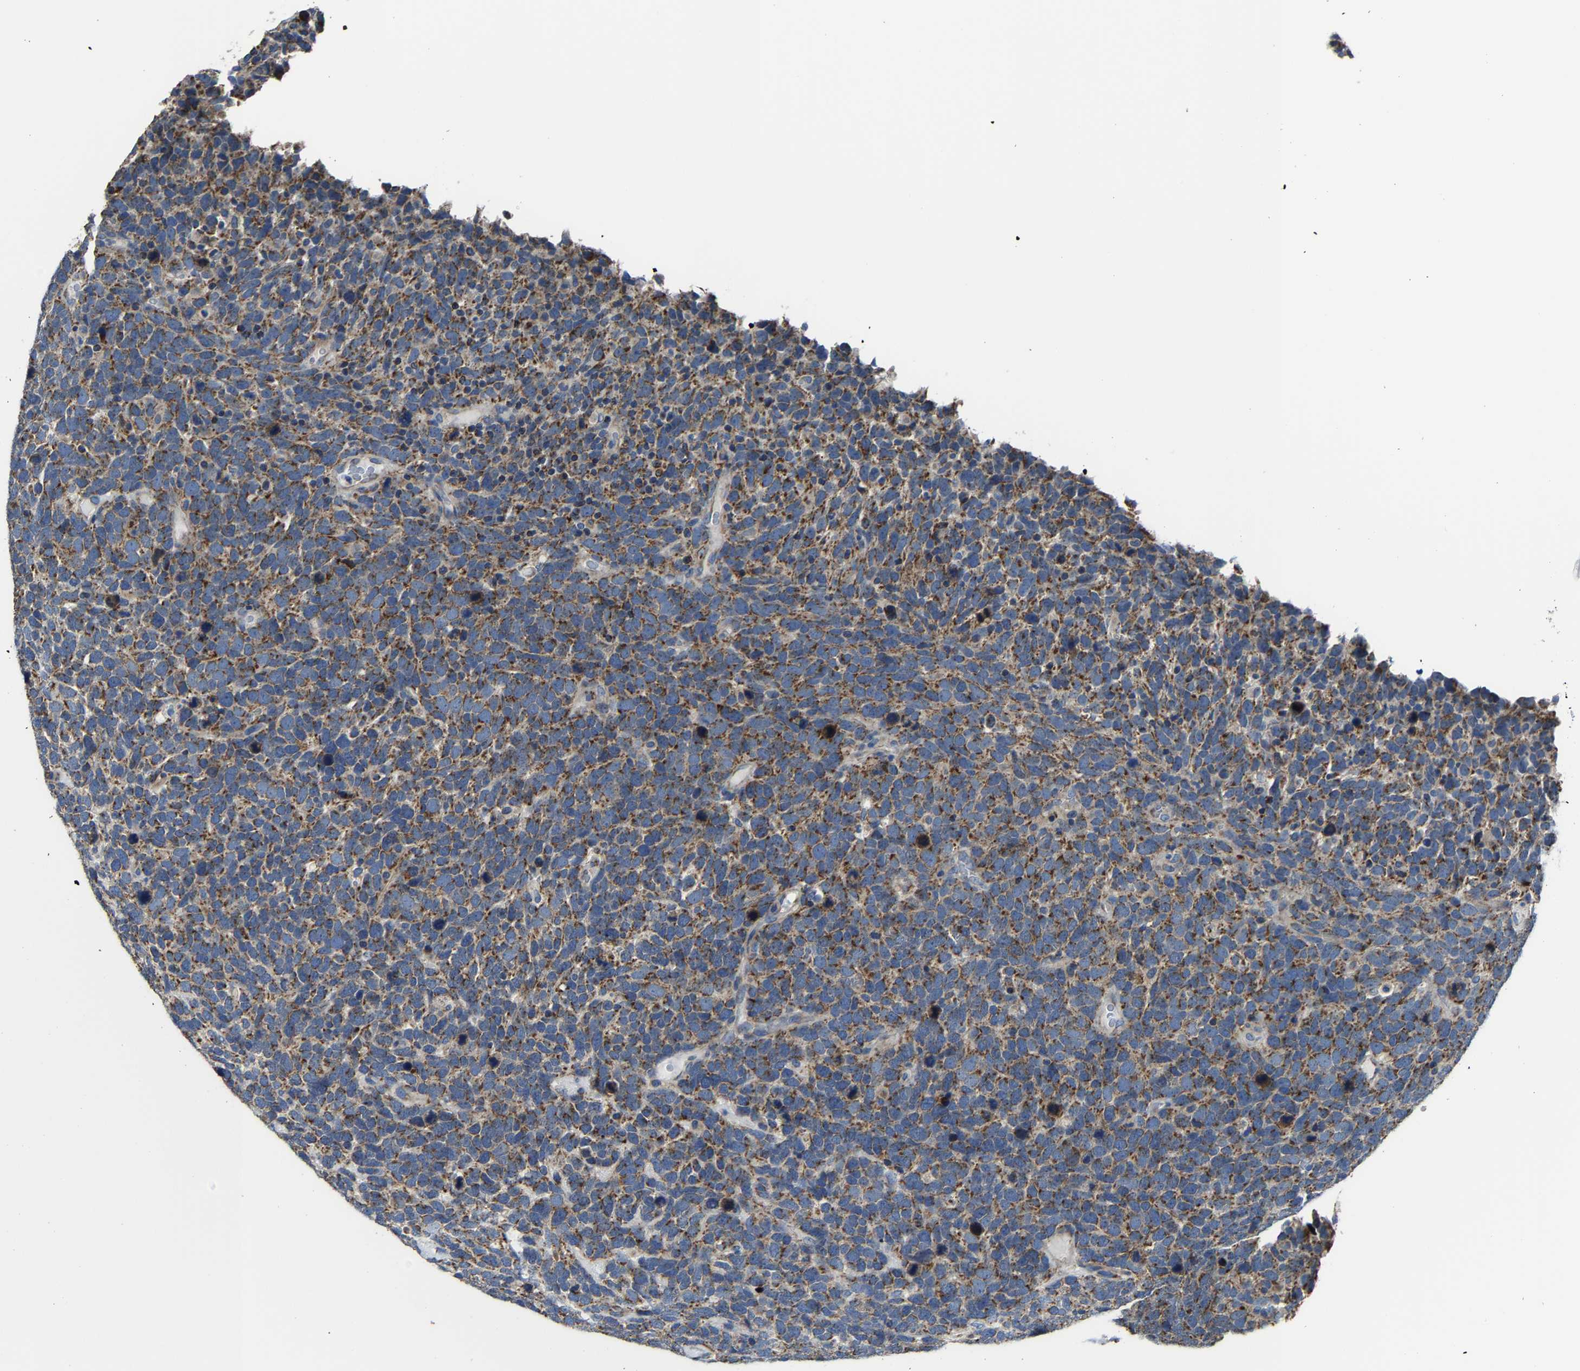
{"staining": {"intensity": "moderate", "quantity": ">75%", "location": "cytoplasmic/membranous"}, "tissue": "urothelial cancer", "cell_type": "Tumor cells", "image_type": "cancer", "snomed": [{"axis": "morphology", "description": "Urothelial carcinoma, High grade"}, {"axis": "topography", "description": "Urinary bladder"}], "caption": "The histopathology image shows immunohistochemical staining of urothelial cancer. There is moderate cytoplasmic/membranous positivity is appreciated in about >75% of tumor cells. The protein is shown in brown color, while the nuclei are stained blue.", "gene": "AGK", "patient": {"sex": "female", "age": 82}}